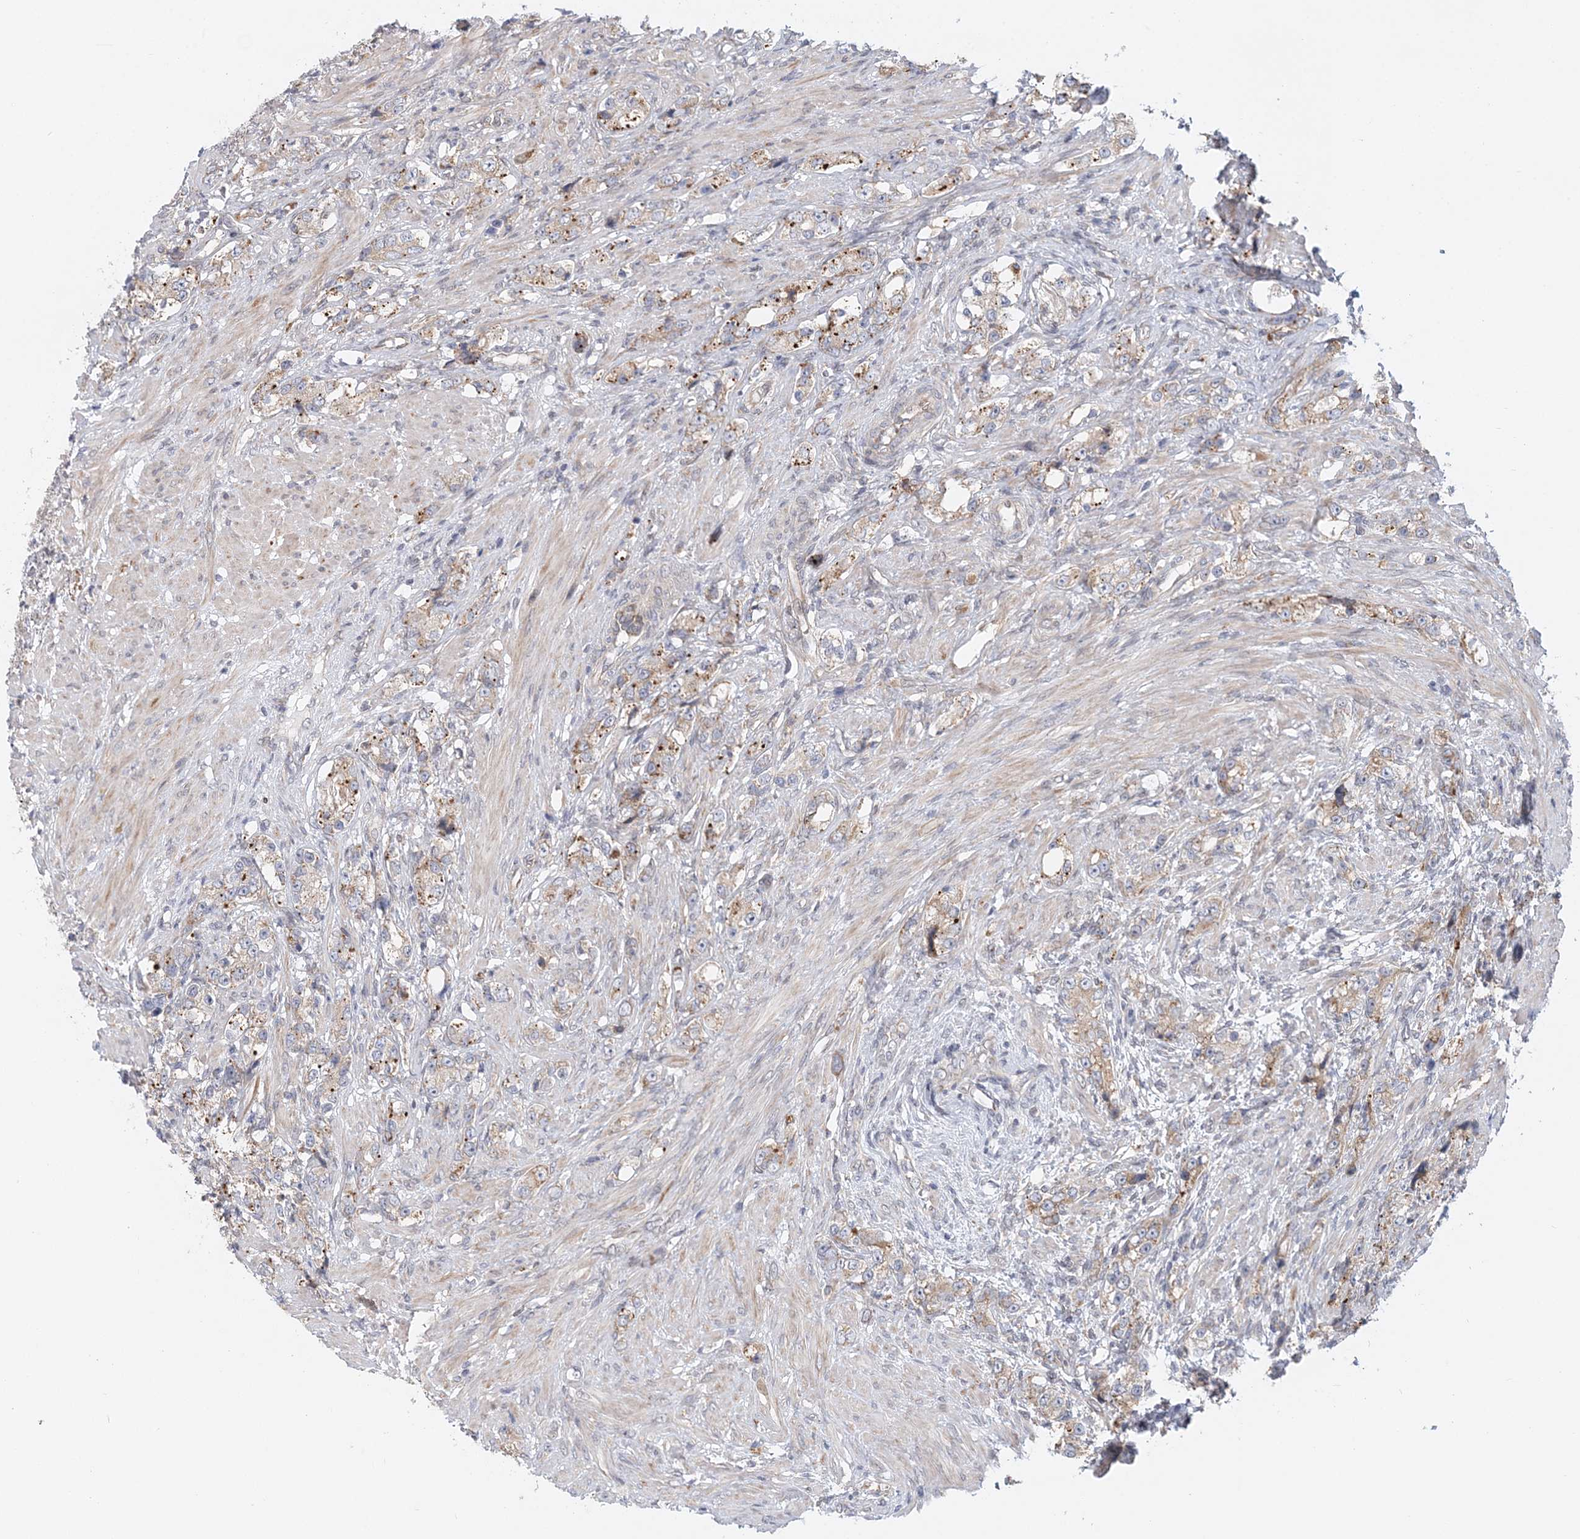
{"staining": {"intensity": "moderate", "quantity": "25%-75%", "location": "cytoplasmic/membranous"}, "tissue": "prostate cancer", "cell_type": "Tumor cells", "image_type": "cancer", "snomed": [{"axis": "morphology", "description": "Adenocarcinoma, High grade"}, {"axis": "topography", "description": "Prostate"}], "caption": "A photomicrograph of prostate high-grade adenocarcinoma stained for a protein demonstrates moderate cytoplasmic/membranous brown staining in tumor cells.", "gene": "PCYOX1L", "patient": {"sex": "male", "age": 63}}